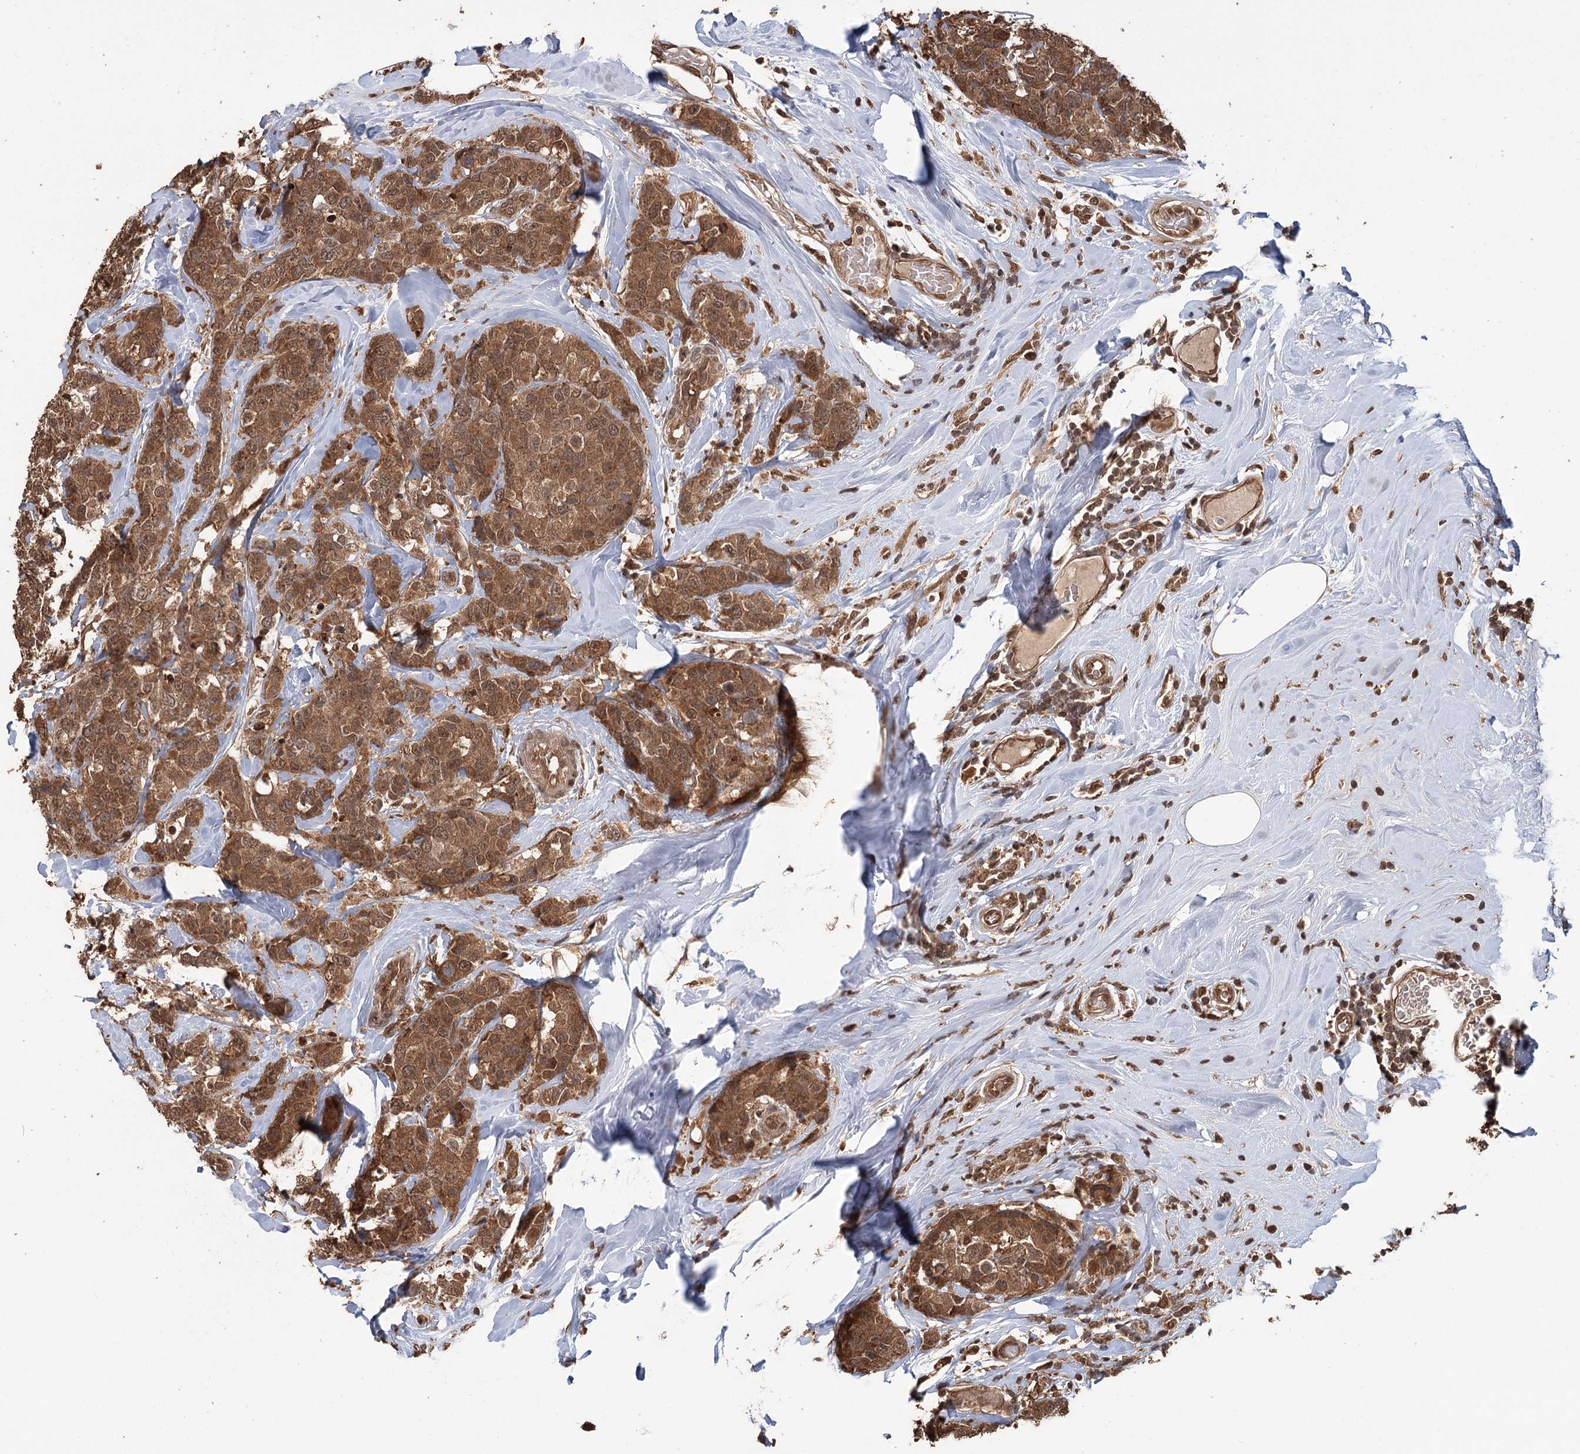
{"staining": {"intensity": "moderate", "quantity": ">75%", "location": "cytoplasmic/membranous,nuclear"}, "tissue": "breast cancer", "cell_type": "Tumor cells", "image_type": "cancer", "snomed": [{"axis": "morphology", "description": "Lobular carcinoma"}, {"axis": "topography", "description": "Breast"}], "caption": "Human breast cancer (lobular carcinoma) stained for a protein (brown) displays moderate cytoplasmic/membranous and nuclear positive staining in approximately >75% of tumor cells.", "gene": "N6AMT1", "patient": {"sex": "female", "age": 59}}